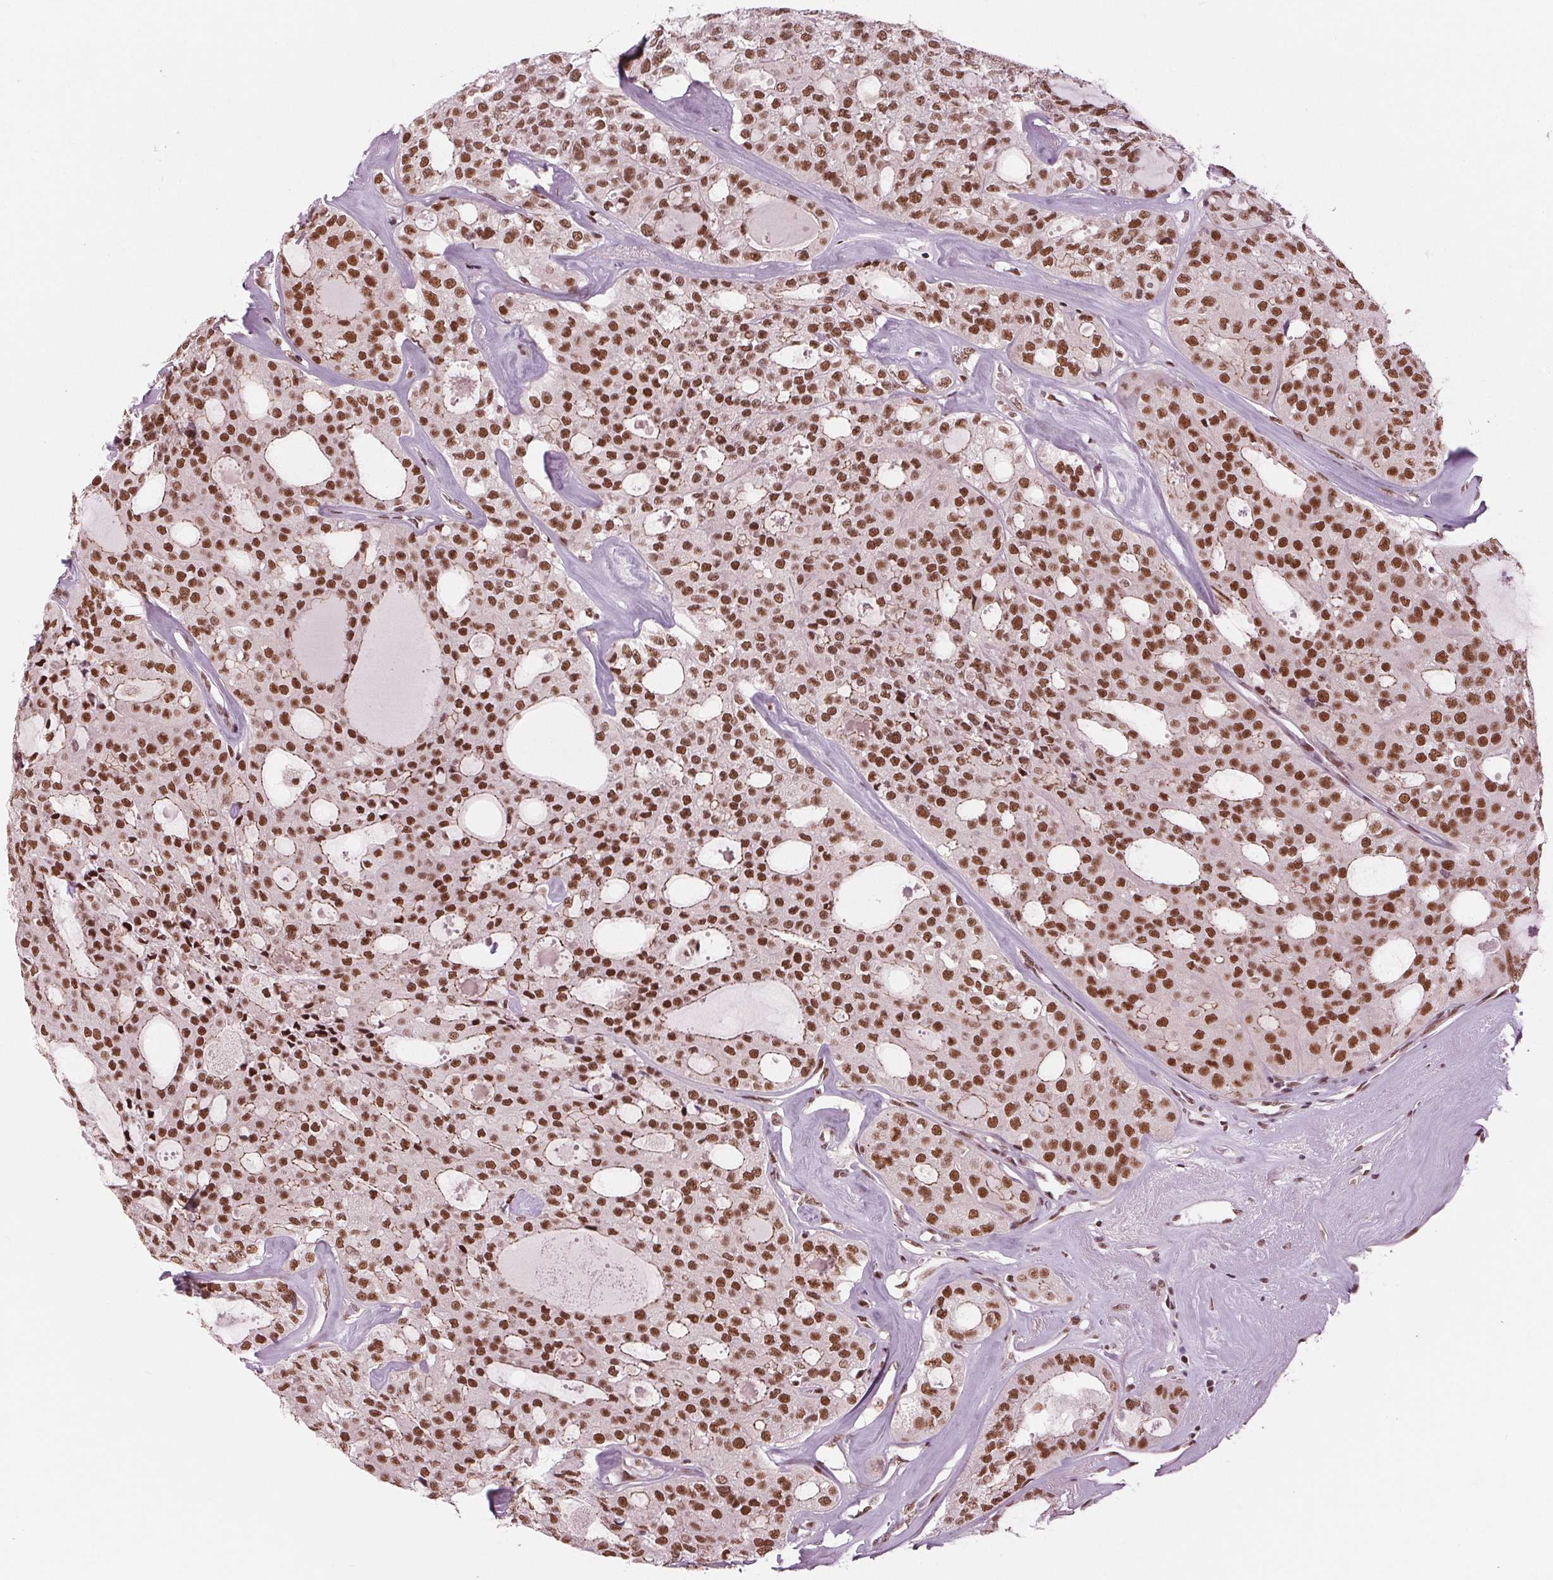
{"staining": {"intensity": "strong", "quantity": ">75%", "location": "nuclear"}, "tissue": "thyroid cancer", "cell_type": "Tumor cells", "image_type": "cancer", "snomed": [{"axis": "morphology", "description": "Follicular adenoma carcinoma, NOS"}, {"axis": "topography", "description": "Thyroid gland"}], "caption": "IHC histopathology image of neoplastic tissue: thyroid cancer (follicular adenoma carcinoma) stained using immunohistochemistry shows high levels of strong protein expression localized specifically in the nuclear of tumor cells, appearing as a nuclear brown color.", "gene": "LSM2", "patient": {"sex": "male", "age": 75}}